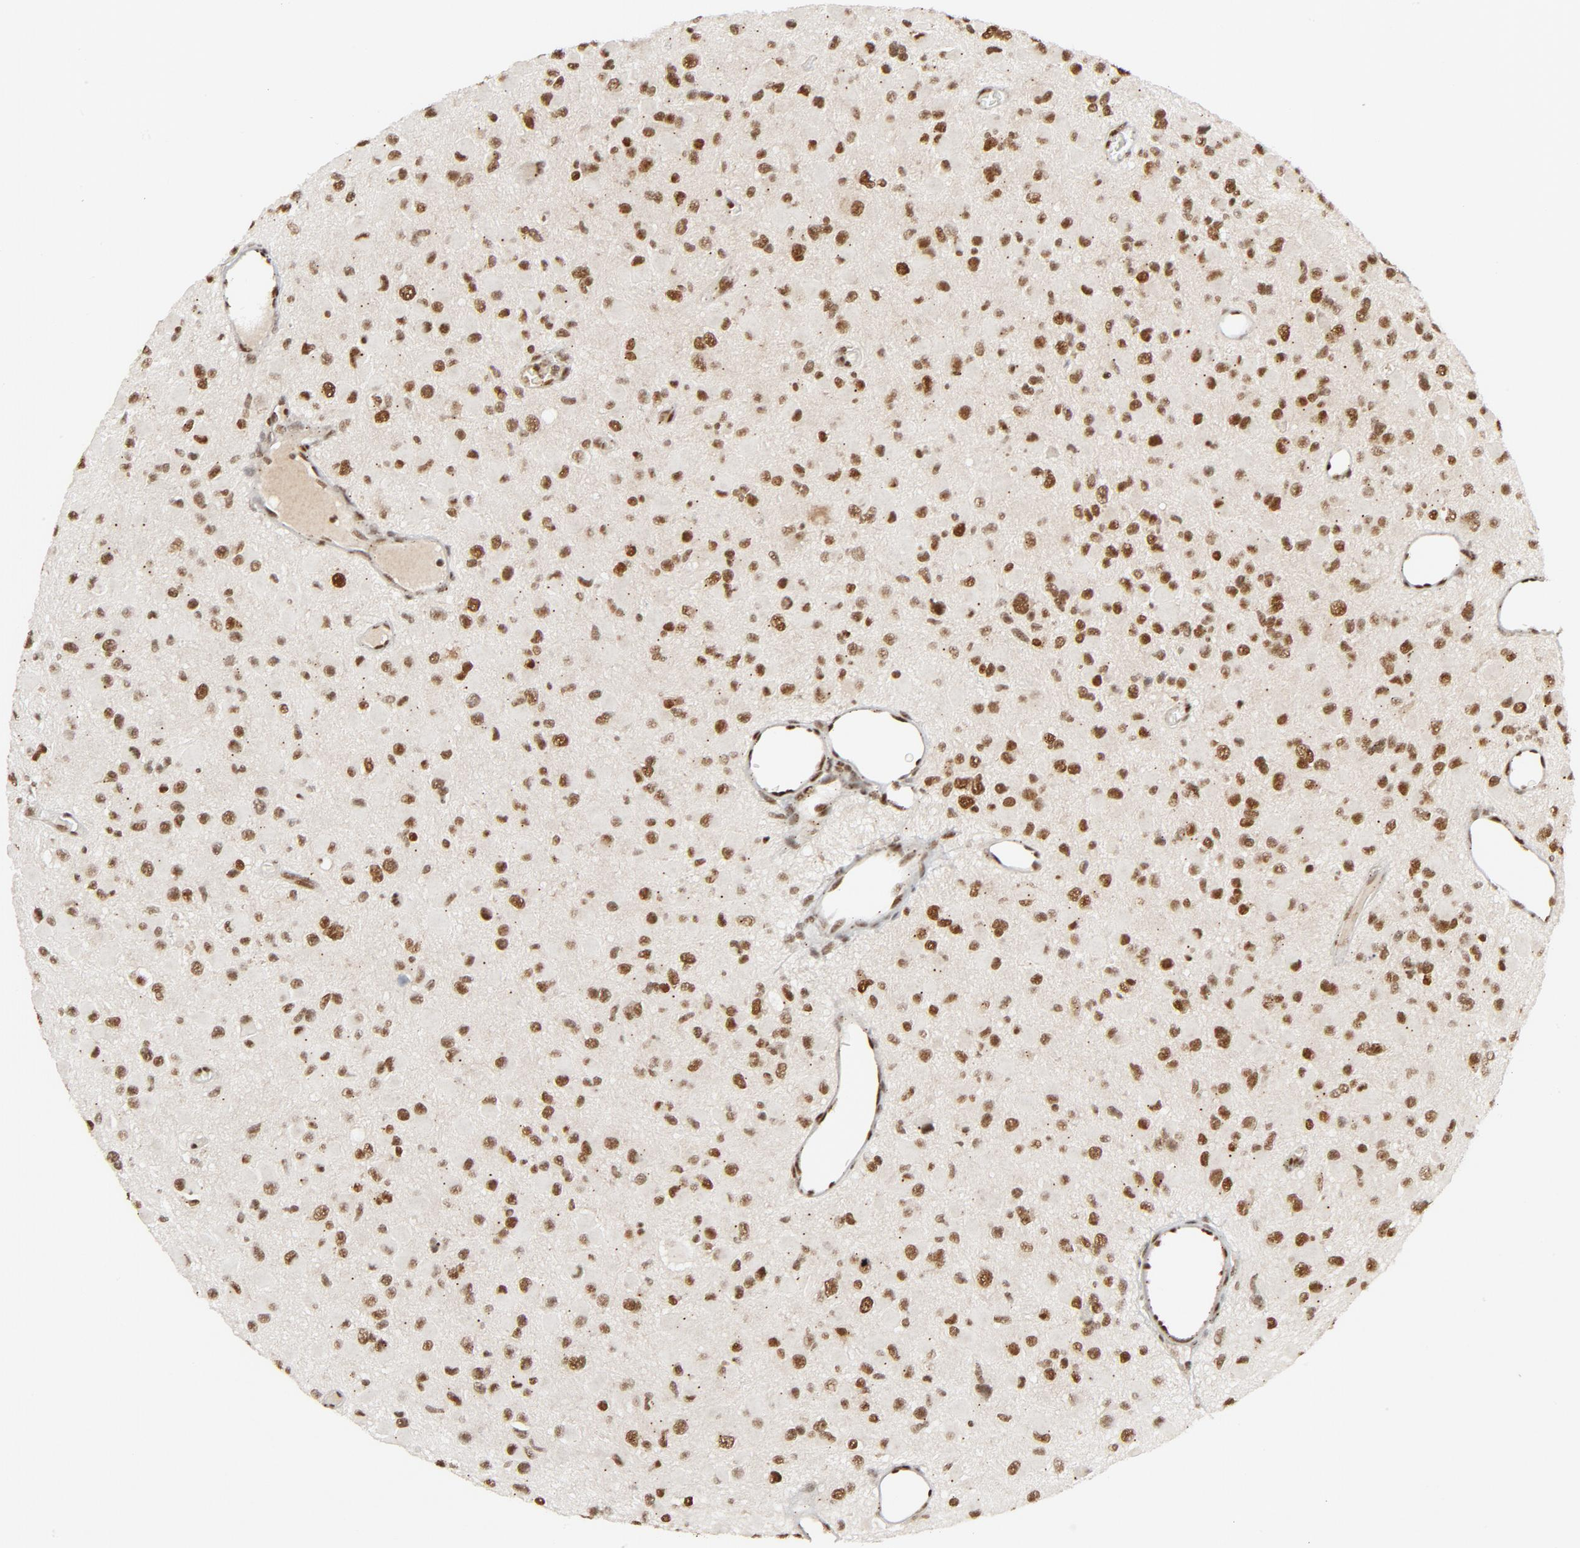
{"staining": {"intensity": "strong", "quantity": ">75%", "location": "nuclear"}, "tissue": "glioma", "cell_type": "Tumor cells", "image_type": "cancer", "snomed": [{"axis": "morphology", "description": "Glioma, malignant, Low grade"}, {"axis": "topography", "description": "Brain"}], "caption": "Protein expression analysis of low-grade glioma (malignant) reveals strong nuclear positivity in about >75% of tumor cells.", "gene": "SMARCD1", "patient": {"sex": "male", "age": 42}}